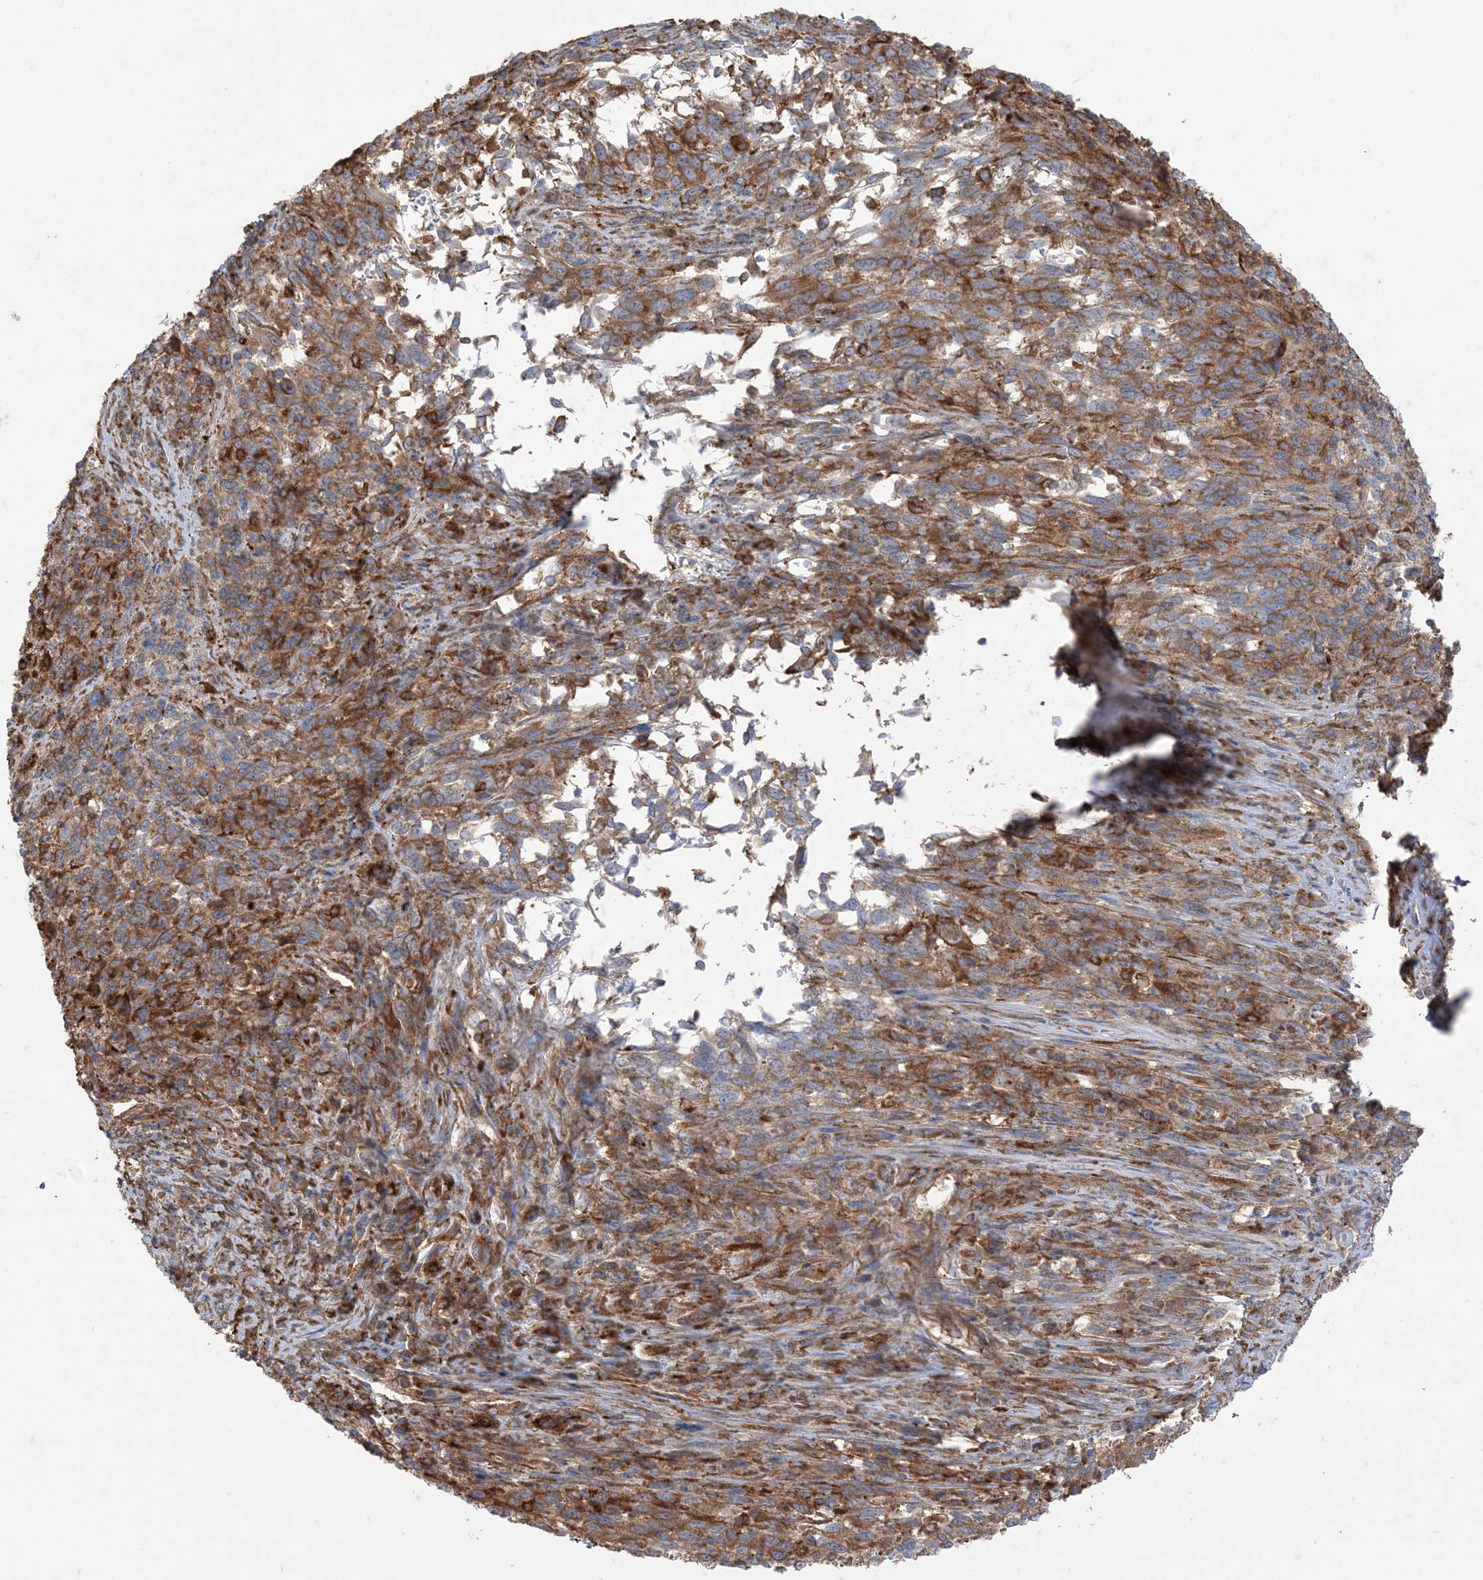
{"staining": {"intensity": "moderate", "quantity": ">75%", "location": "cytoplasmic/membranous"}, "tissue": "melanoma", "cell_type": "Tumor cells", "image_type": "cancer", "snomed": [{"axis": "morphology", "description": "Malignant melanoma, Metastatic site"}, {"axis": "topography", "description": "Lymph node"}], "caption": "Immunohistochemistry histopathology image of neoplastic tissue: human malignant melanoma (metastatic site) stained using IHC exhibits medium levels of moderate protein expression localized specifically in the cytoplasmic/membranous of tumor cells, appearing as a cytoplasmic/membranous brown color.", "gene": "DERL3", "patient": {"sex": "male", "age": 61}}